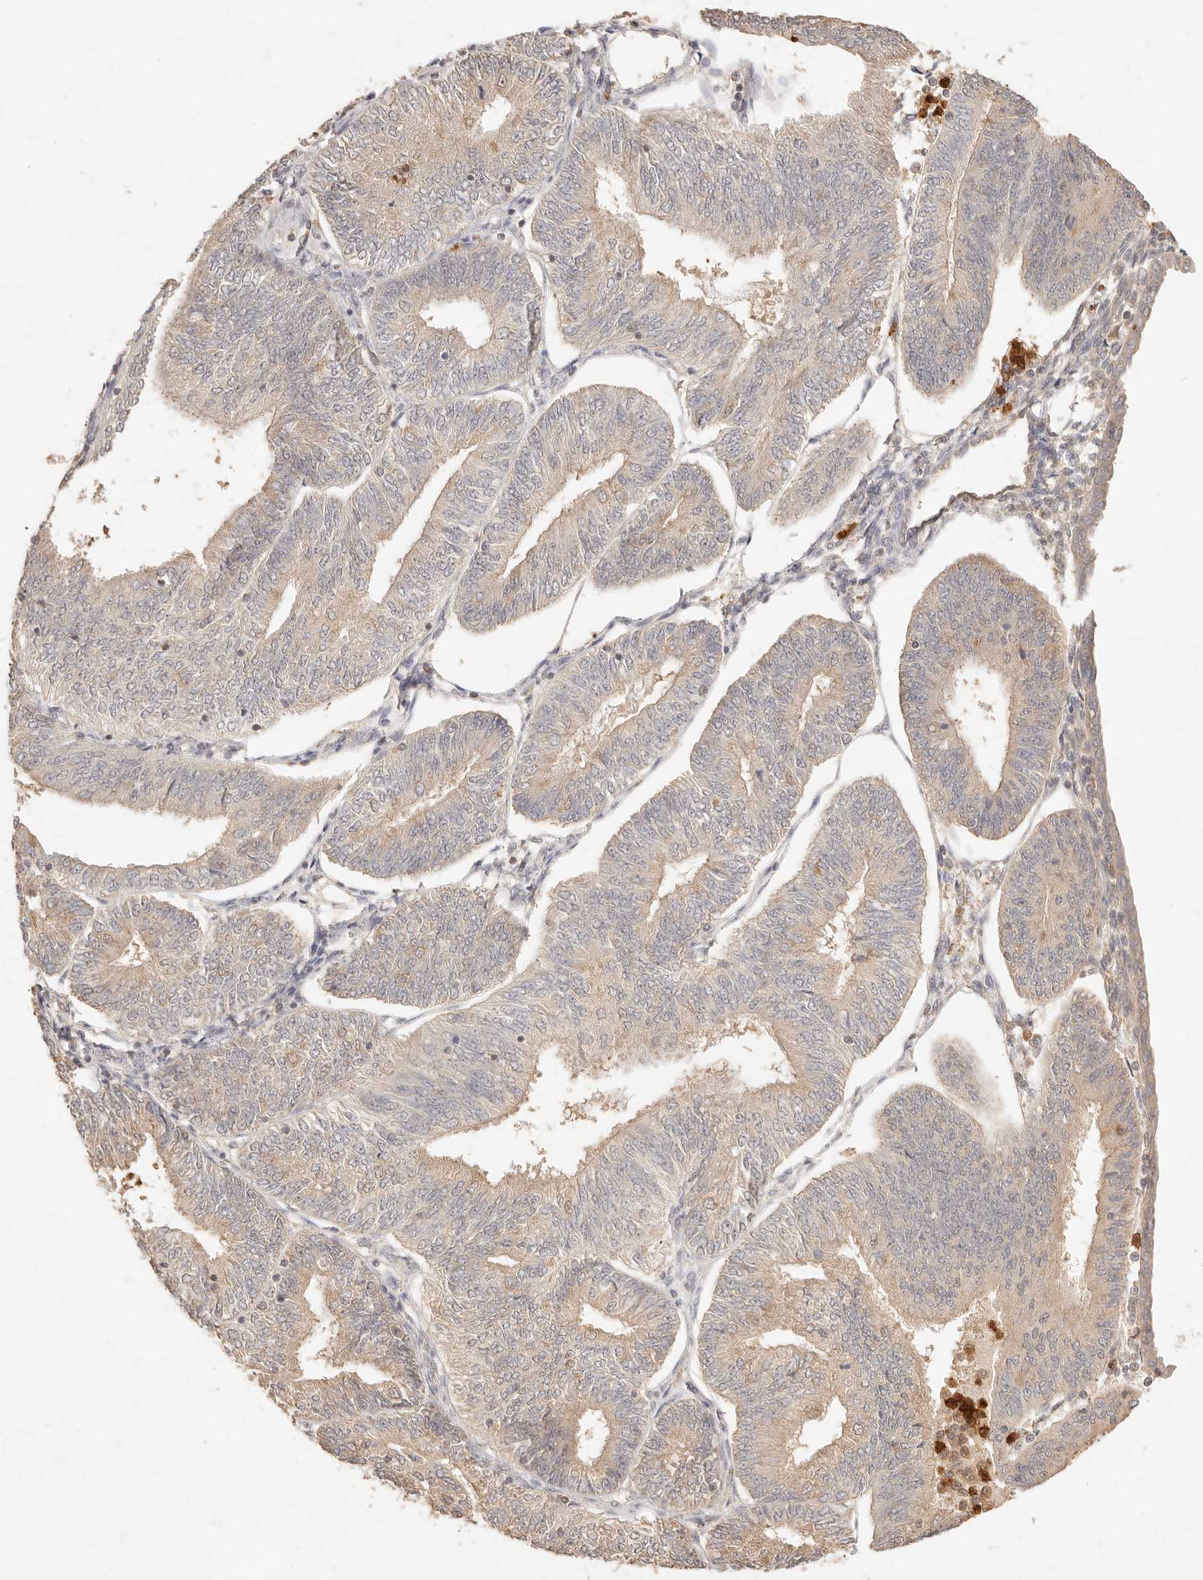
{"staining": {"intensity": "weak", "quantity": "25%-75%", "location": "cytoplasmic/membranous"}, "tissue": "endometrial cancer", "cell_type": "Tumor cells", "image_type": "cancer", "snomed": [{"axis": "morphology", "description": "Adenocarcinoma, NOS"}, {"axis": "topography", "description": "Endometrium"}], "caption": "A photomicrograph showing weak cytoplasmic/membranous positivity in approximately 25%-75% of tumor cells in endometrial cancer, as visualized by brown immunohistochemical staining.", "gene": "TMTC2", "patient": {"sex": "female", "age": 58}}